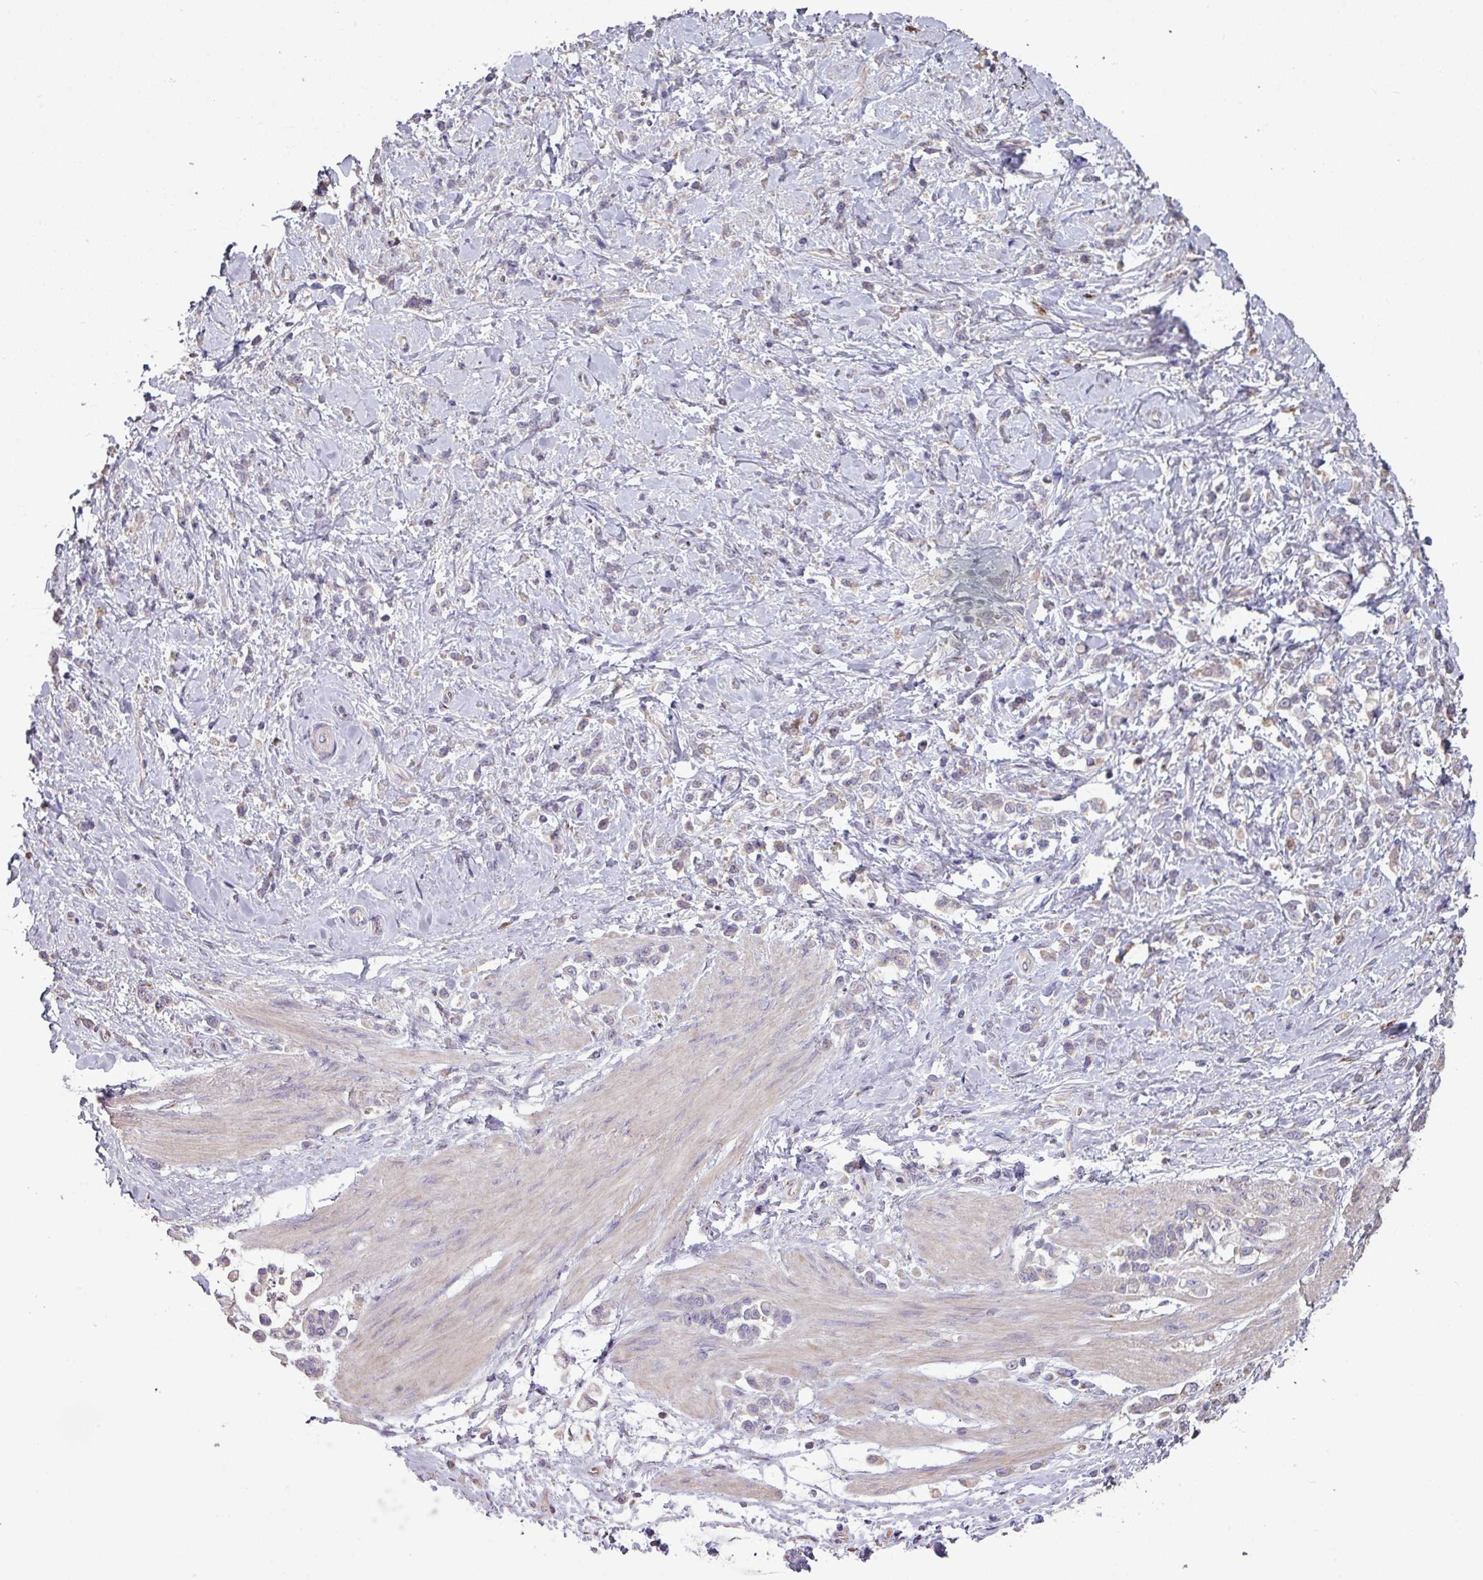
{"staining": {"intensity": "negative", "quantity": "none", "location": "none"}, "tissue": "stomach cancer", "cell_type": "Tumor cells", "image_type": "cancer", "snomed": [{"axis": "morphology", "description": "Adenocarcinoma, NOS"}, {"axis": "topography", "description": "Stomach"}], "caption": "Immunohistochemistry (IHC) of human stomach cancer (adenocarcinoma) exhibits no staining in tumor cells.", "gene": "NHSL2", "patient": {"sex": "female", "age": 60}}